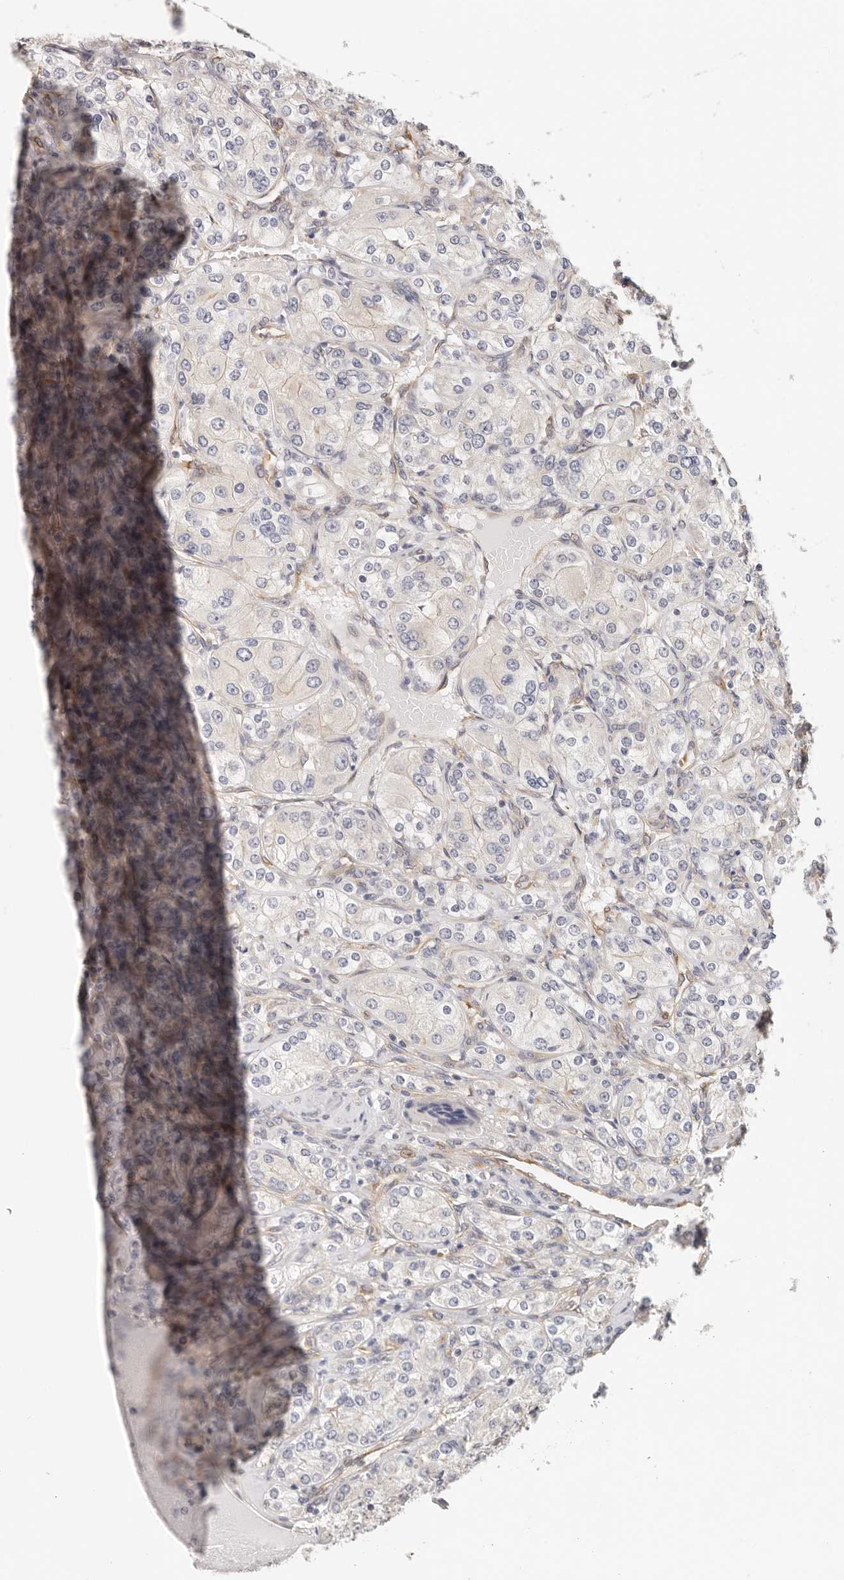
{"staining": {"intensity": "negative", "quantity": "none", "location": "none"}, "tissue": "renal cancer", "cell_type": "Tumor cells", "image_type": "cancer", "snomed": [{"axis": "morphology", "description": "Adenocarcinoma, NOS"}, {"axis": "topography", "description": "Kidney"}], "caption": "This is a image of immunohistochemistry (IHC) staining of renal adenocarcinoma, which shows no expression in tumor cells.", "gene": "AFDN", "patient": {"sex": "male", "age": 77}}